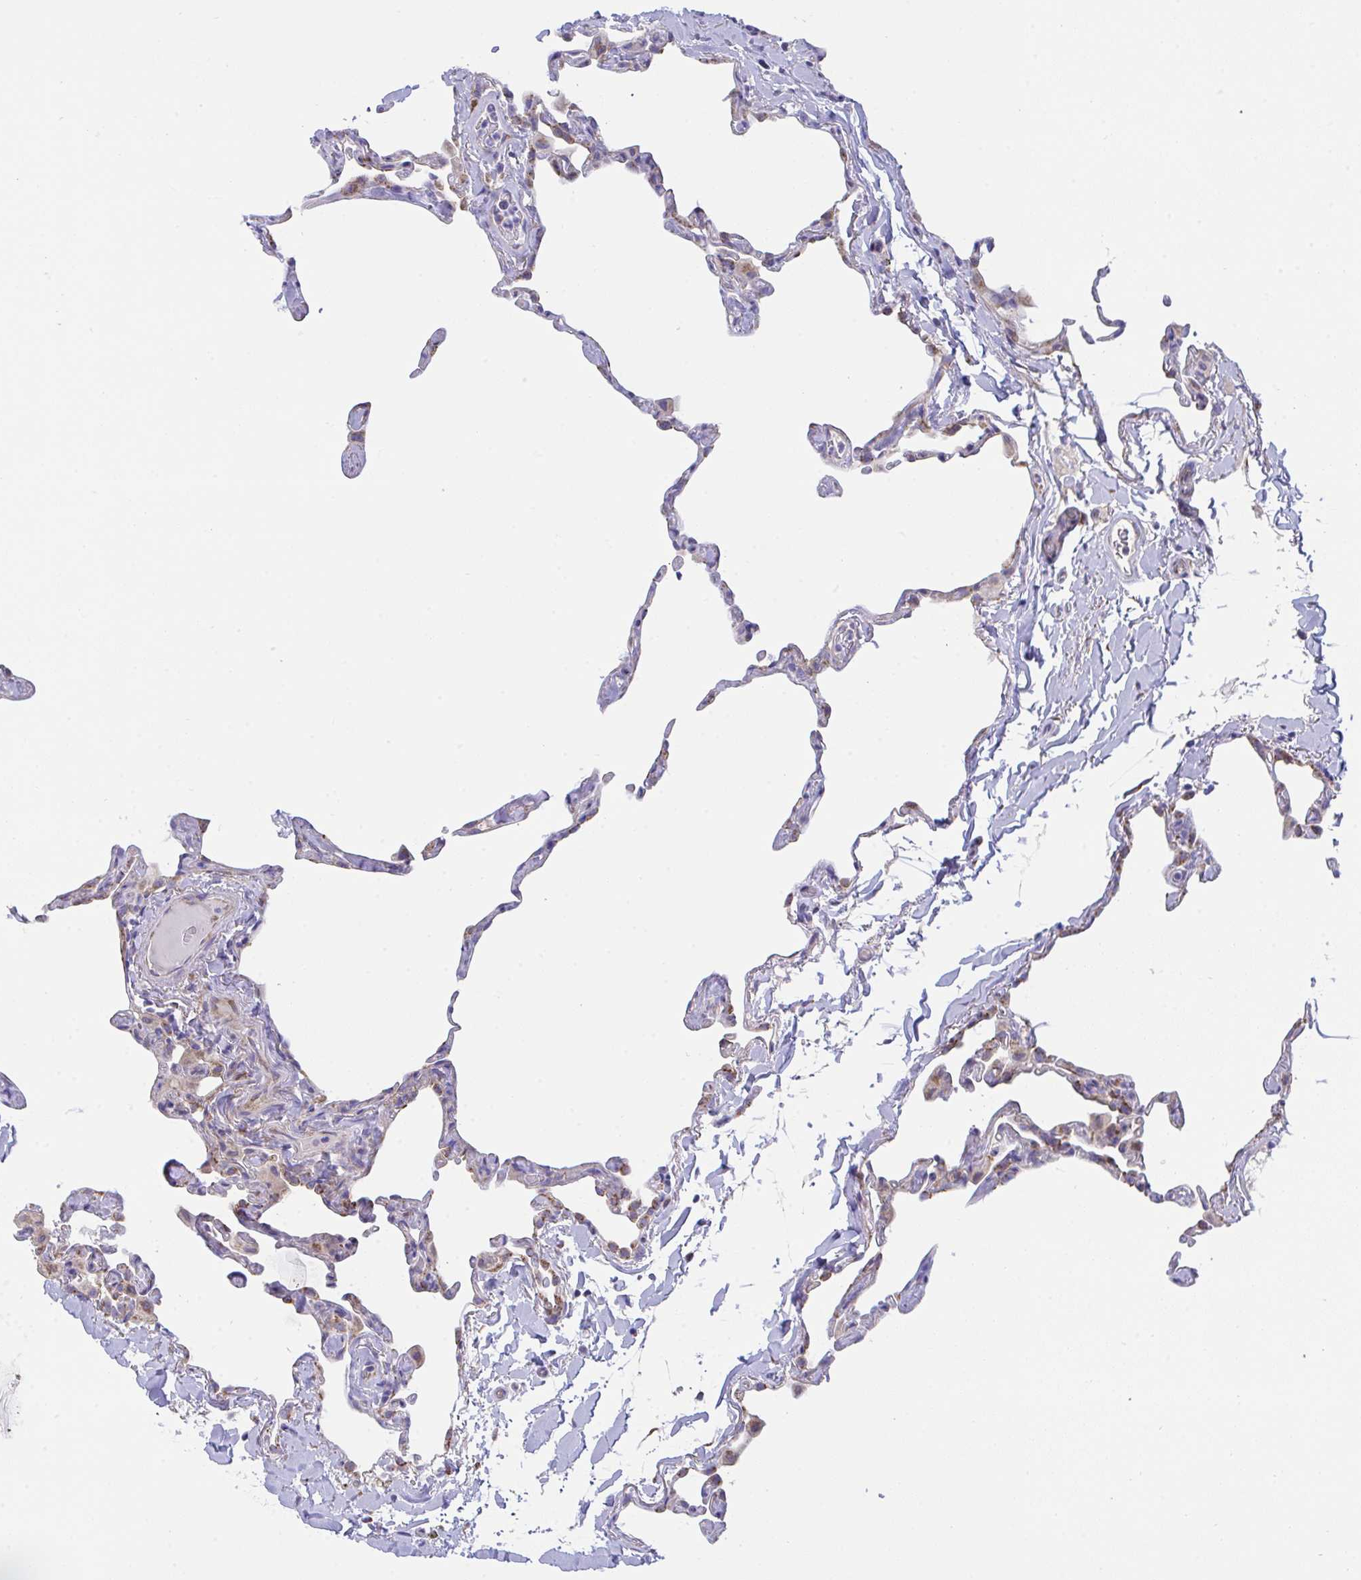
{"staining": {"intensity": "weak", "quantity": "<25%", "location": "cytoplasmic/membranous"}, "tissue": "lung", "cell_type": "Alveolar cells", "image_type": "normal", "snomed": [{"axis": "morphology", "description": "Normal tissue, NOS"}, {"axis": "topography", "description": "Lung"}], "caption": "An immunohistochemistry photomicrograph of benign lung is shown. There is no staining in alveolar cells of lung.", "gene": "MIA3", "patient": {"sex": "male", "age": 65}}